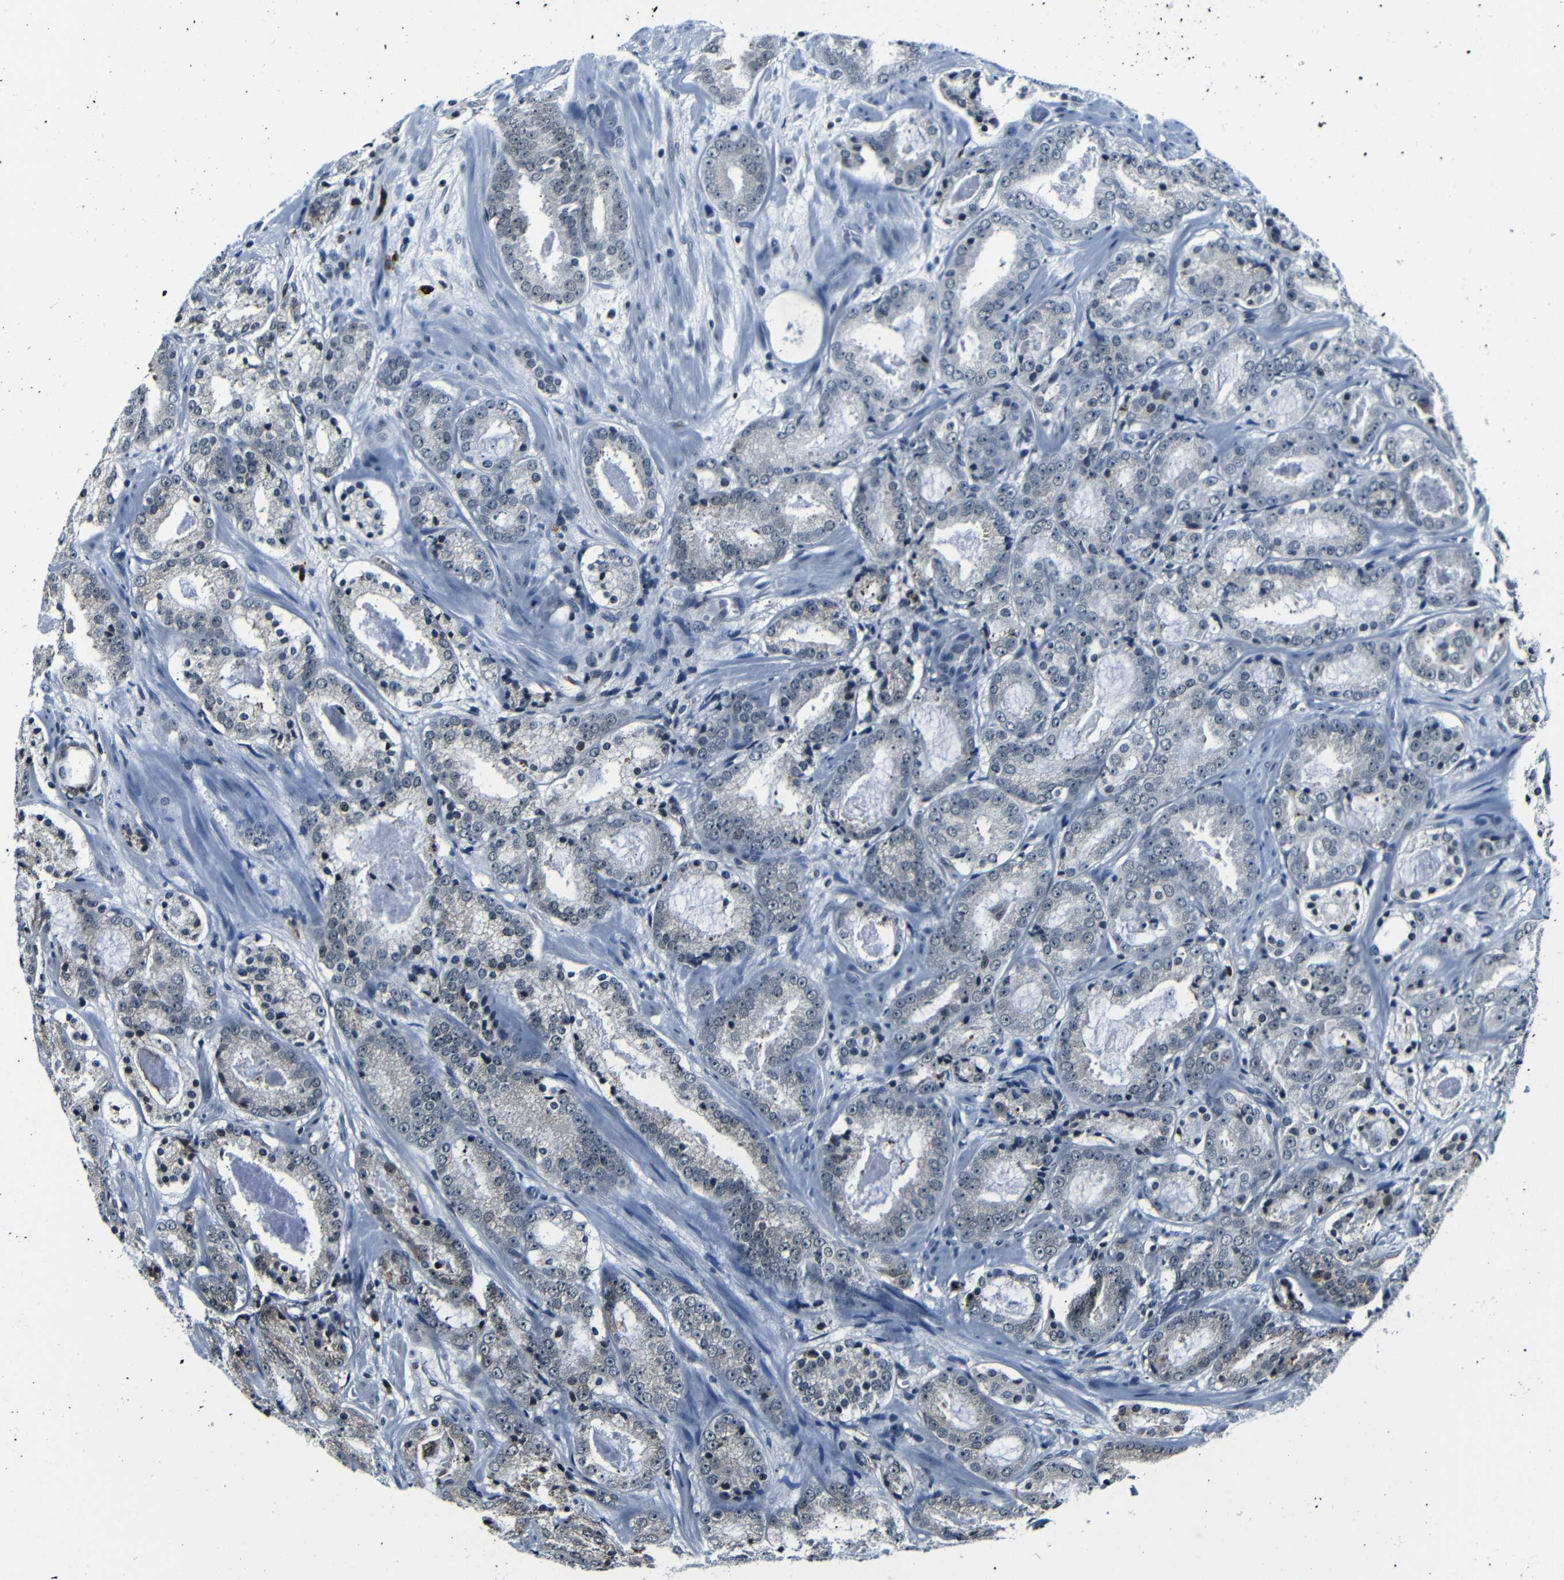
{"staining": {"intensity": "weak", "quantity": "<25%", "location": "nuclear"}, "tissue": "prostate cancer", "cell_type": "Tumor cells", "image_type": "cancer", "snomed": [{"axis": "morphology", "description": "Adenocarcinoma, Low grade"}, {"axis": "topography", "description": "Prostate"}], "caption": "Image shows no significant protein staining in tumor cells of prostate adenocarcinoma (low-grade).", "gene": "NCBP3", "patient": {"sex": "male", "age": 69}}